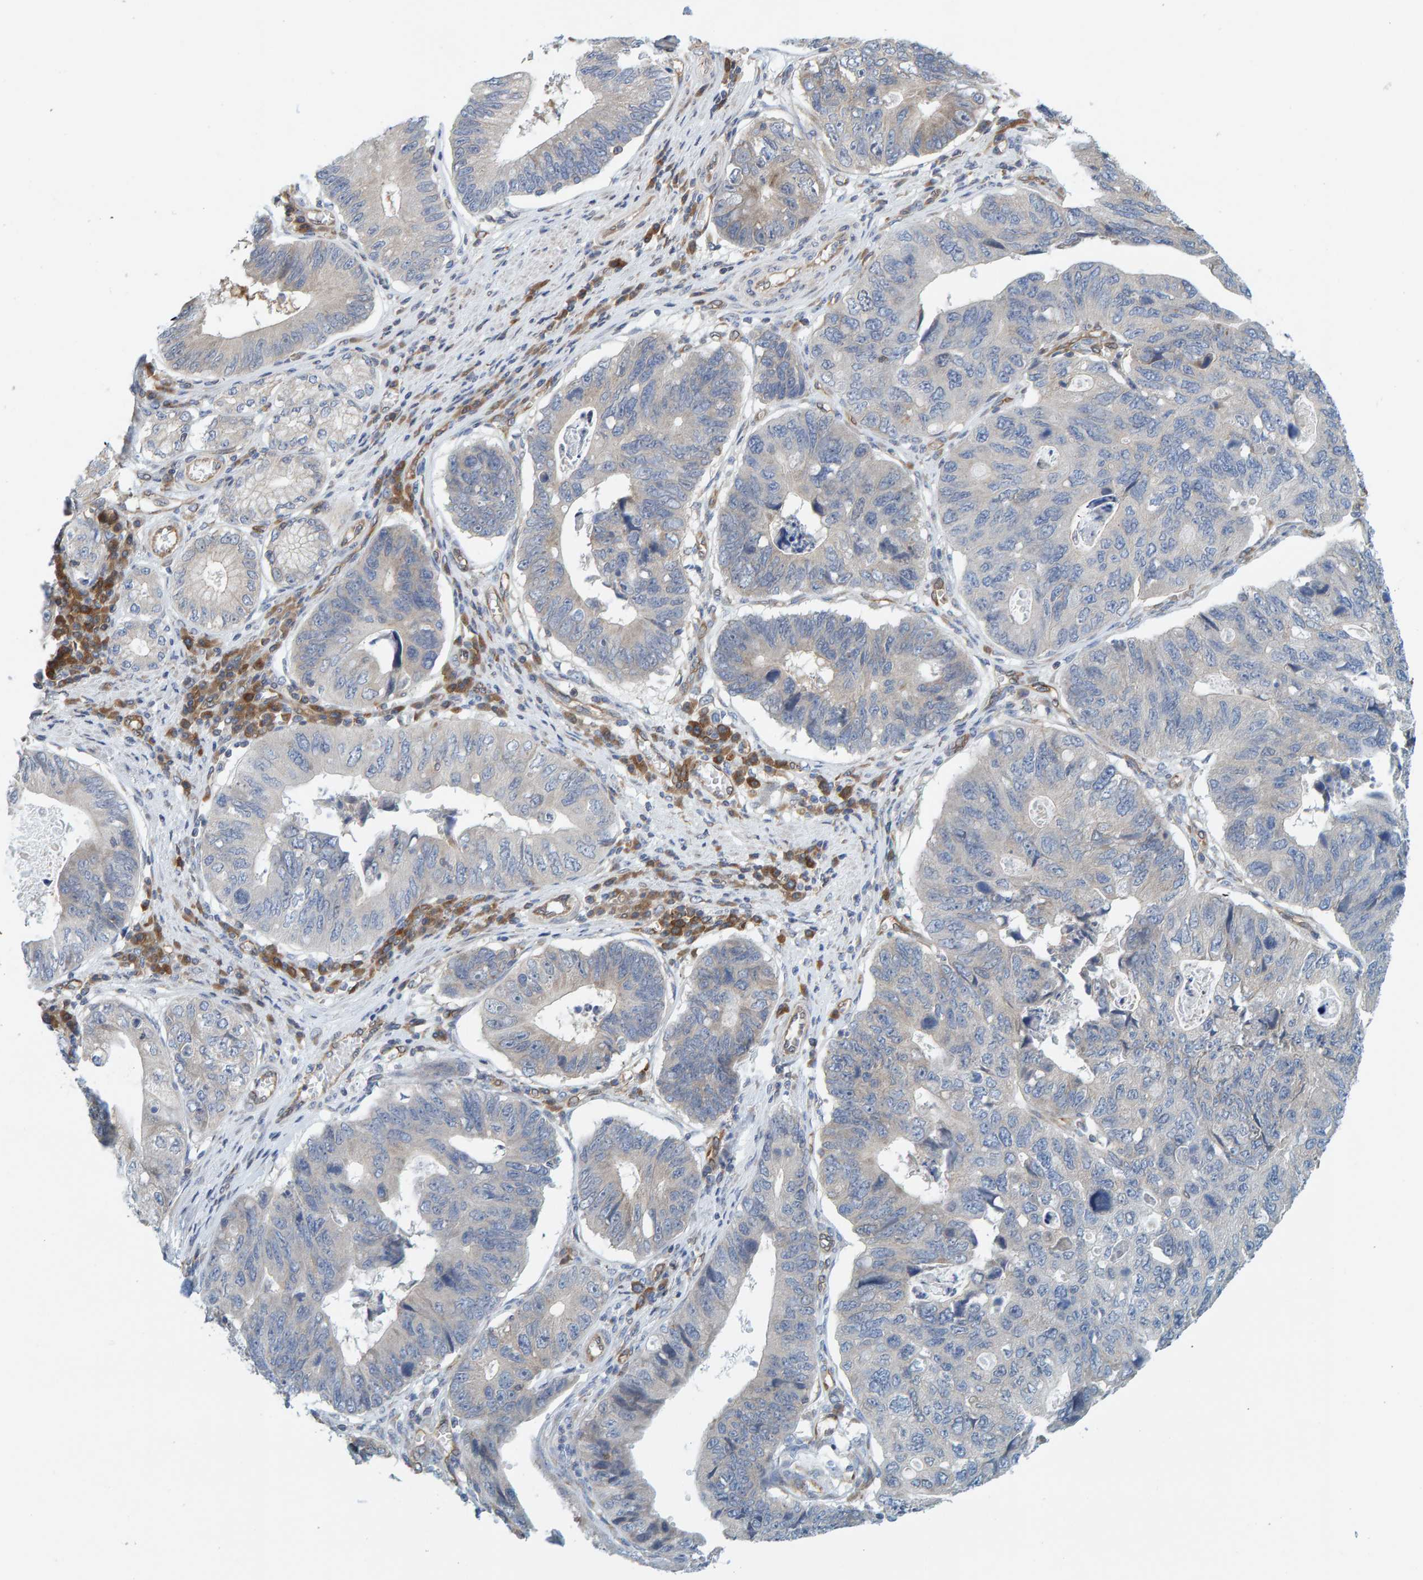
{"staining": {"intensity": "weak", "quantity": "<25%", "location": "cytoplasmic/membranous"}, "tissue": "stomach cancer", "cell_type": "Tumor cells", "image_type": "cancer", "snomed": [{"axis": "morphology", "description": "Adenocarcinoma, NOS"}, {"axis": "topography", "description": "Stomach"}], "caption": "High magnification brightfield microscopy of stomach cancer (adenocarcinoma) stained with DAB (brown) and counterstained with hematoxylin (blue): tumor cells show no significant staining. (Stains: DAB IHC with hematoxylin counter stain, Microscopy: brightfield microscopy at high magnification).", "gene": "PRKD2", "patient": {"sex": "male", "age": 59}}